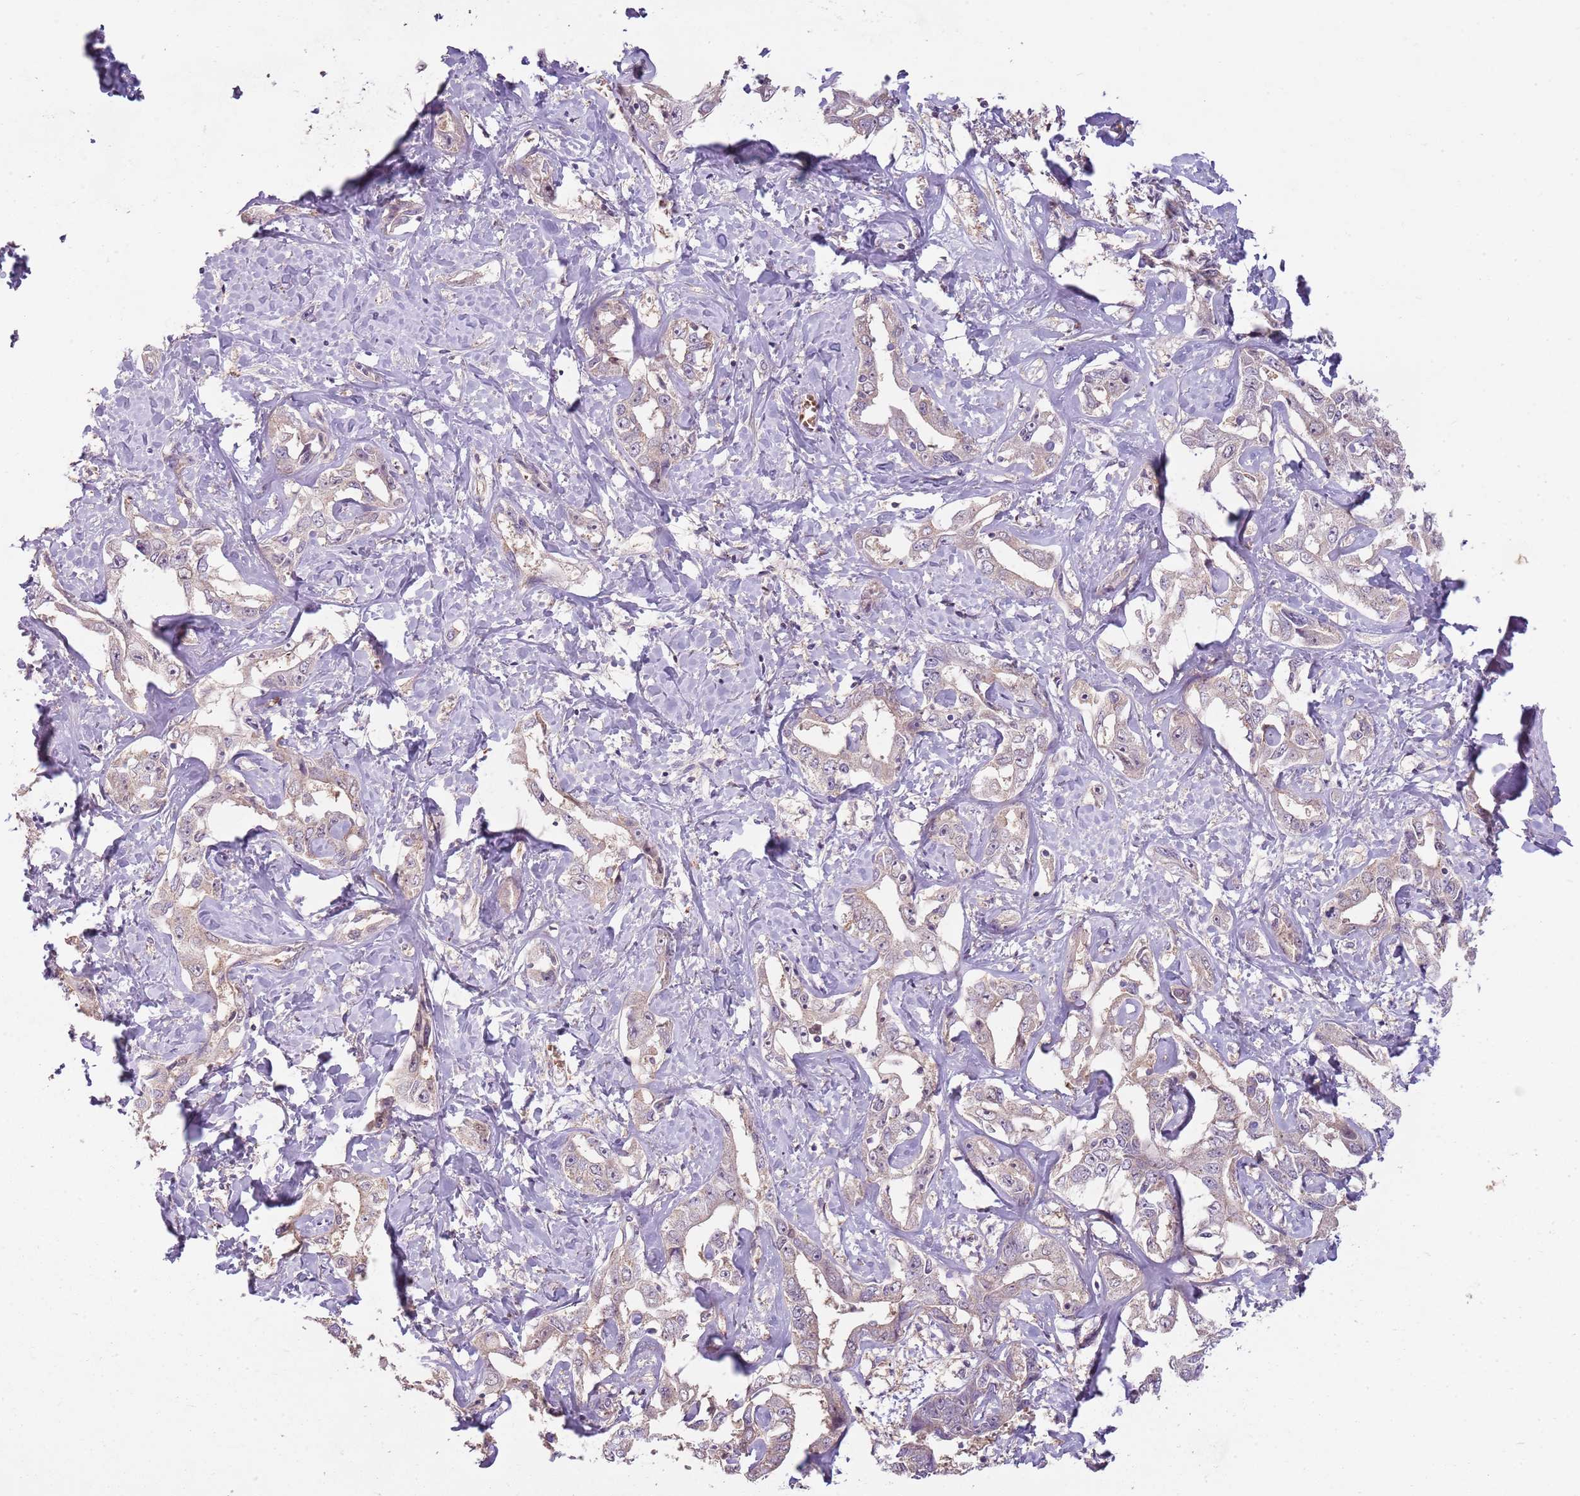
{"staining": {"intensity": "weak", "quantity": "25%-75%", "location": "cytoplasmic/membranous"}, "tissue": "liver cancer", "cell_type": "Tumor cells", "image_type": "cancer", "snomed": [{"axis": "morphology", "description": "Cholangiocarcinoma"}, {"axis": "topography", "description": "Liver"}], "caption": "DAB immunohistochemical staining of human cholangiocarcinoma (liver) displays weak cytoplasmic/membranous protein positivity in about 25%-75% of tumor cells.", "gene": "TEKT4", "patient": {"sex": "male", "age": 59}}